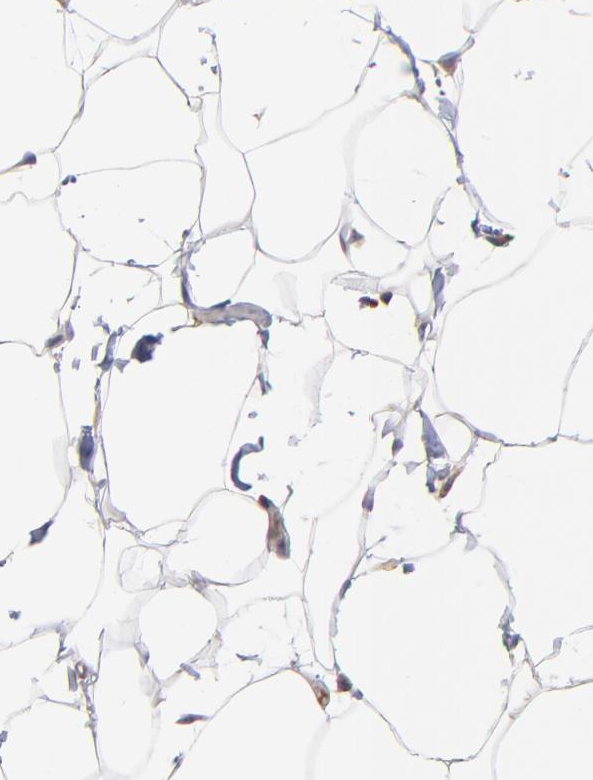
{"staining": {"intensity": "weak", "quantity": ">75%", "location": "cytoplasmic/membranous"}, "tissue": "adipose tissue", "cell_type": "Adipocytes", "image_type": "normal", "snomed": [{"axis": "morphology", "description": "Normal tissue, NOS"}, {"axis": "topography", "description": "Vascular tissue"}], "caption": "A high-resolution image shows immunohistochemistry (IHC) staining of normal adipose tissue, which exhibits weak cytoplasmic/membranous staining in about >75% of adipocytes. (DAB (3,3'-diaminobenzidine) IHC with brightfield microscopy, high magnification).", "gene": "ASB7", "patient": {"sex": "male", "age": 41}}